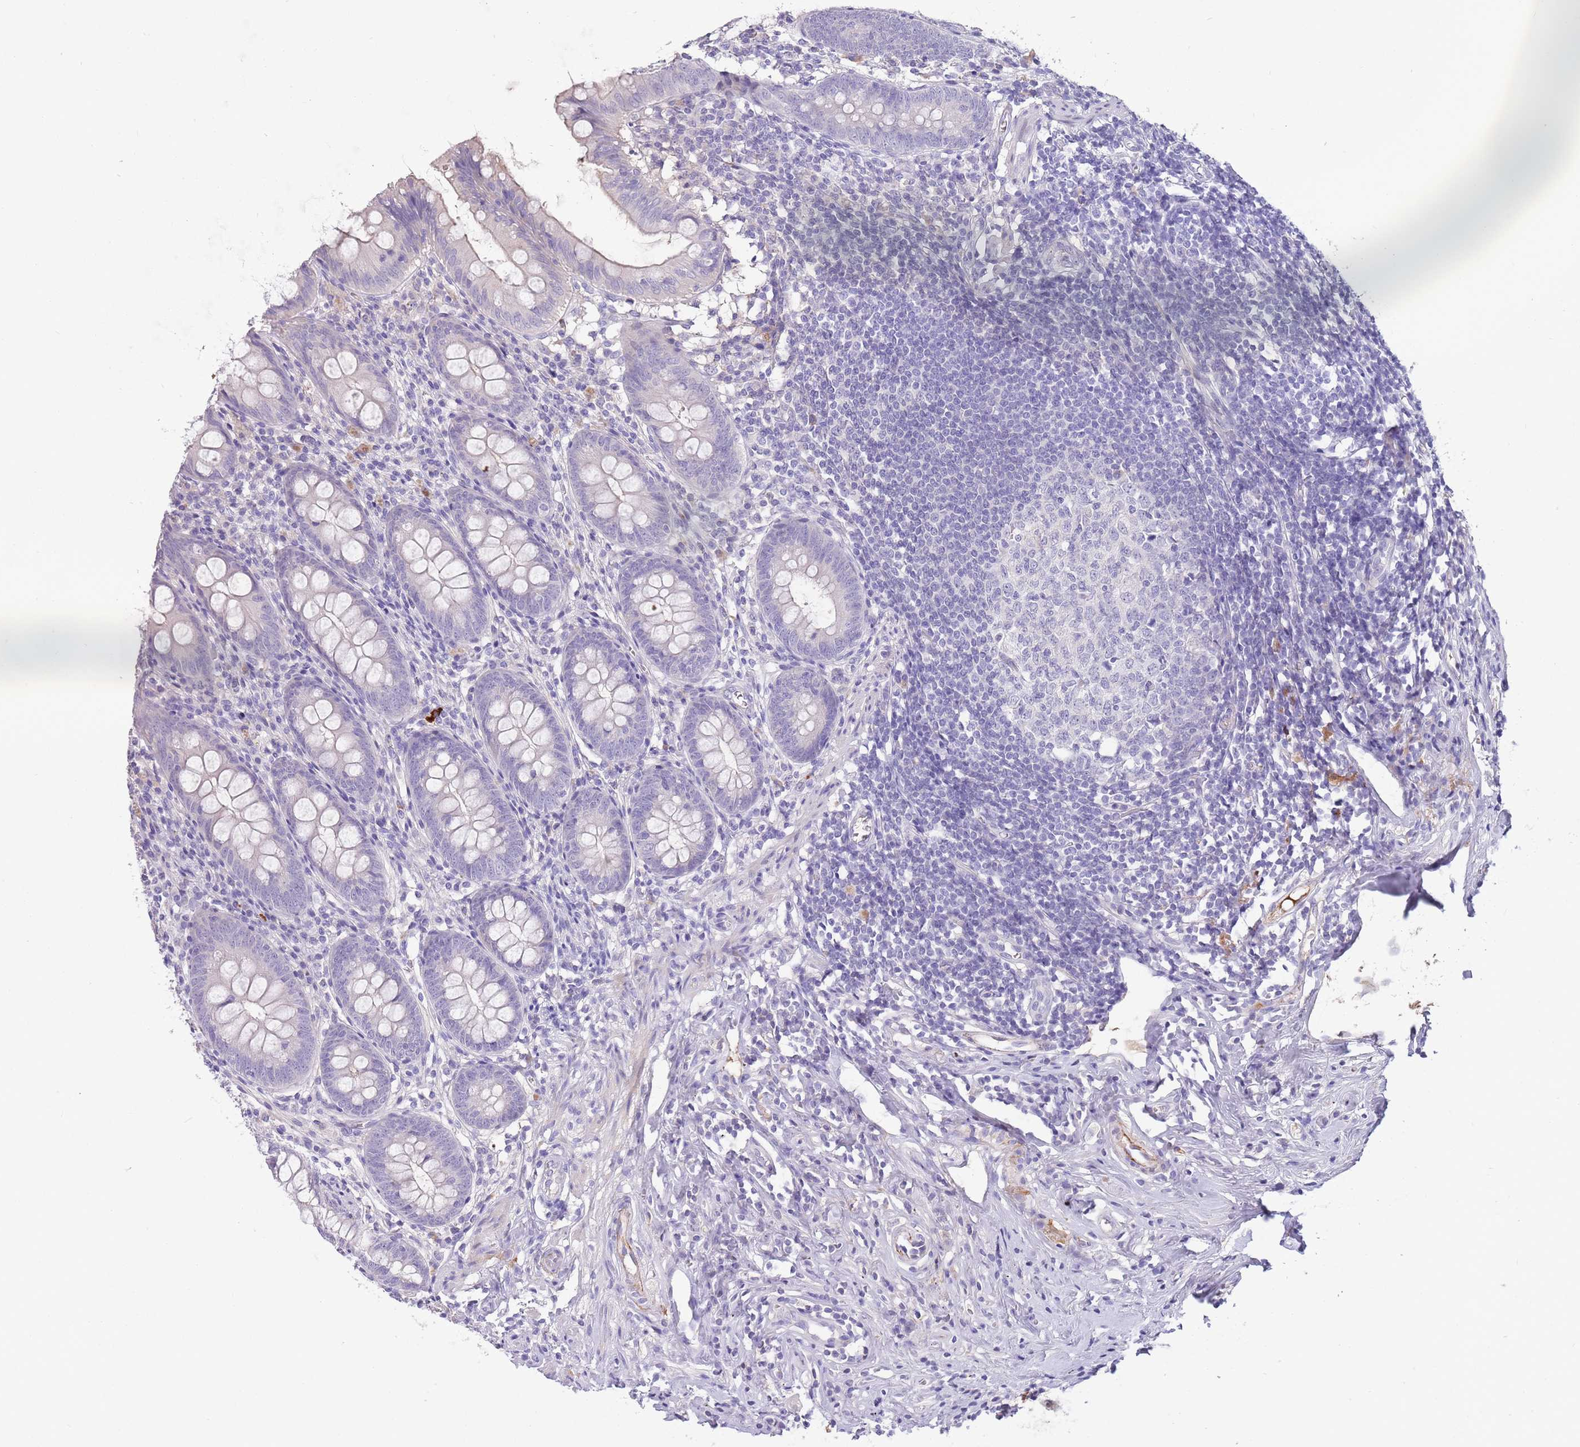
{"staining": {"intensity": "negative", "quantity": "none", "location": "none"}, "tissue": "appendix", "cell_type": "Glandular cells", "image_type": "normal", "snomed": [{"axis": "morphology", "description": "Normal tissue, NOS"}, {"axis": "topography", "description": "Appendix"}], "caption": "Glandular cells show no significant protein staining in benign appendix. Nuclei are stained in blue.", "gene": "LEPROTL1", "patient": {"sex": "female", "age": 51}}